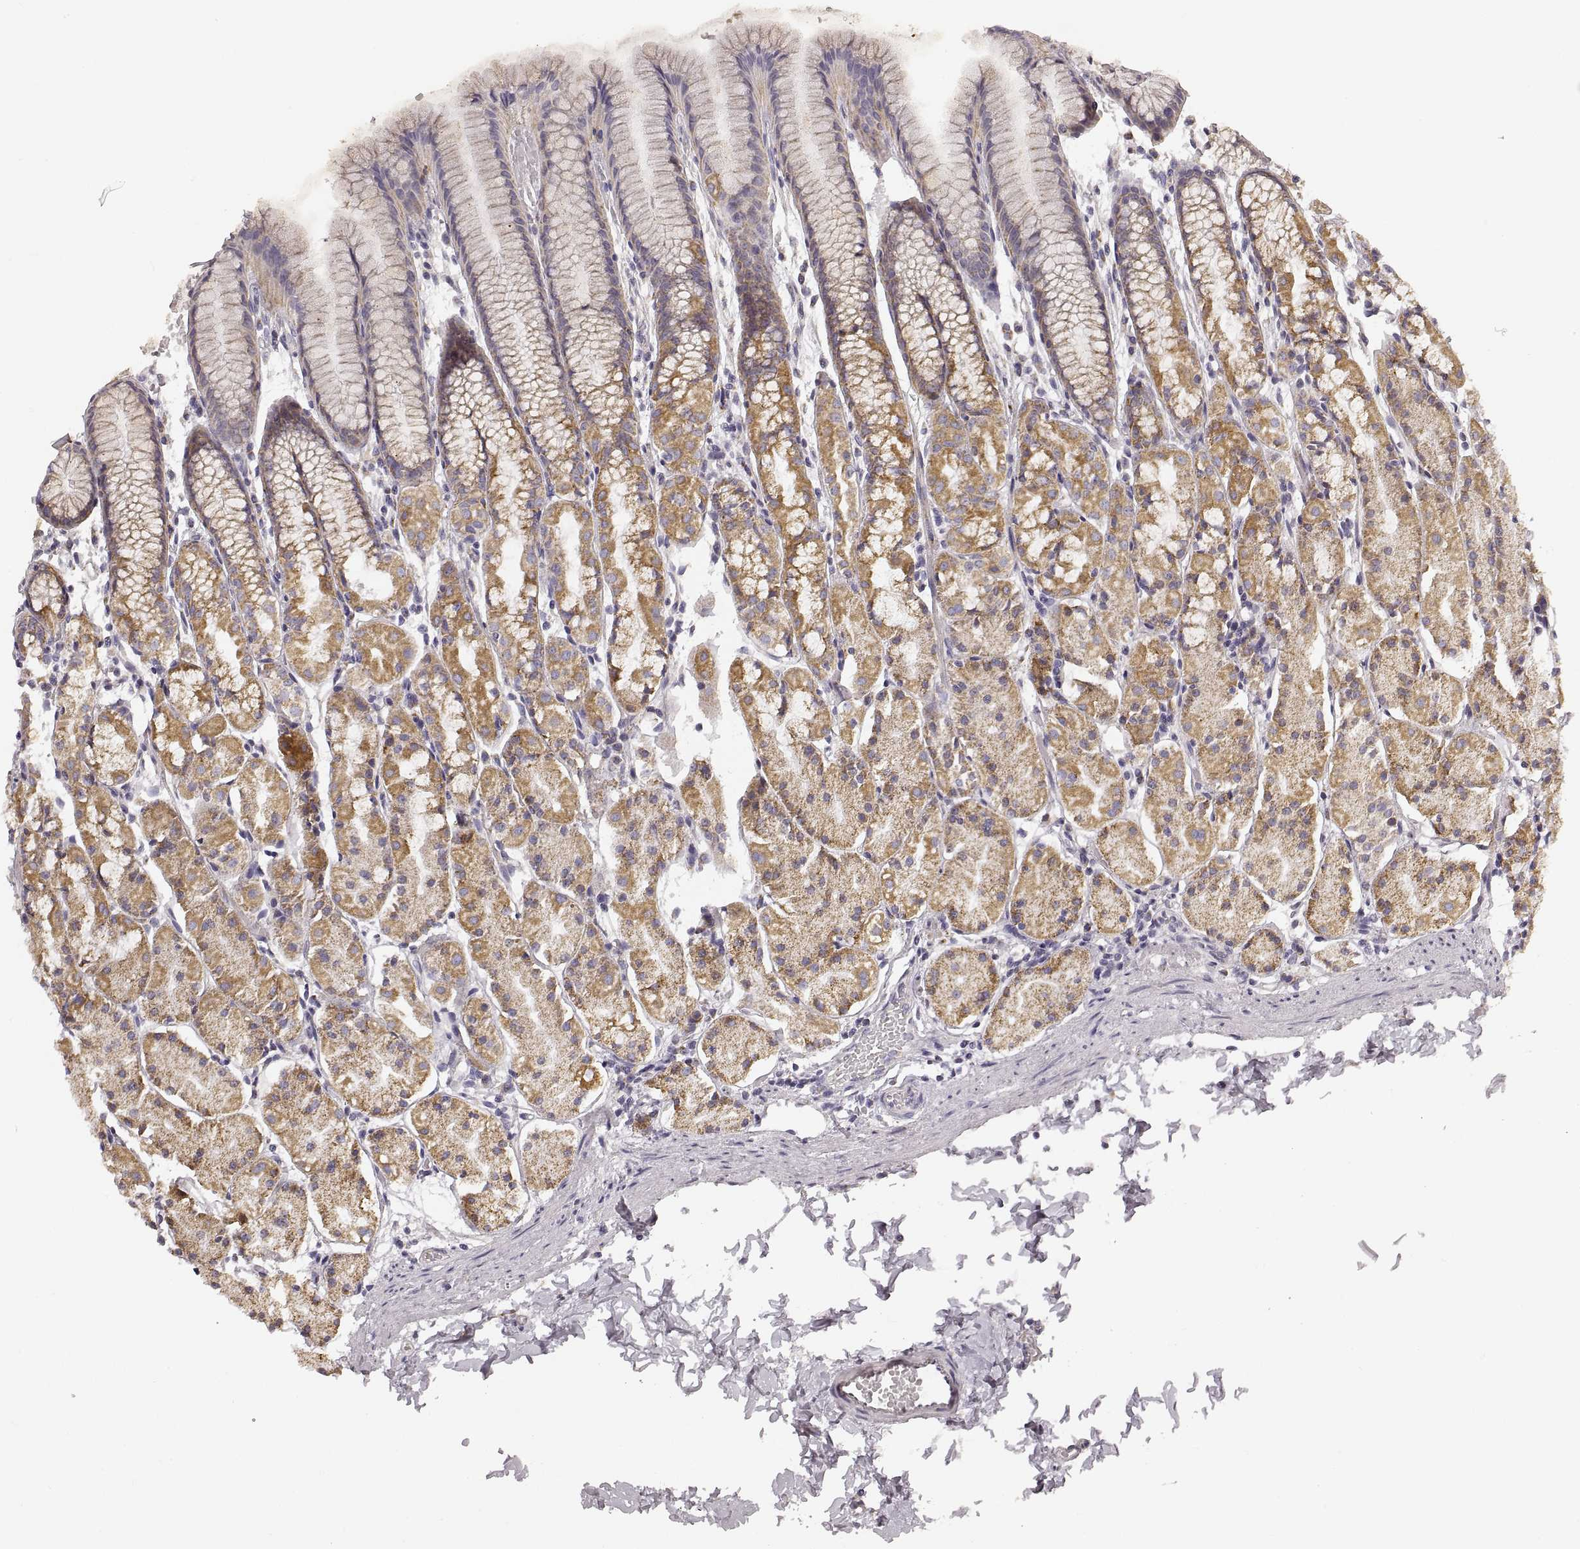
{"staining": {"intensity": "moderate", "quantity": "25%-75%", "location": "cytoplasmic/membranous"}, "tissue": "stomach", "cell_type": "Glandular cells", "image_type": "normal", "snomed": [{"axis": "morphology", "description": "Normal tissue, NOS"}, {"axis": "topography", "description": "Stomach, upper"}], "caption": "A brown stain labels moderate cytoplasmic/membranous positivity of a protein in glandular cells of unremarkable stomach. The staining is performed using DAB brown chromogen to label protein expression. The nuclei are counter-stained blue using hematoxylin.", "gene": "RDH13", "patient": {"sex": "male", "age": 47}}